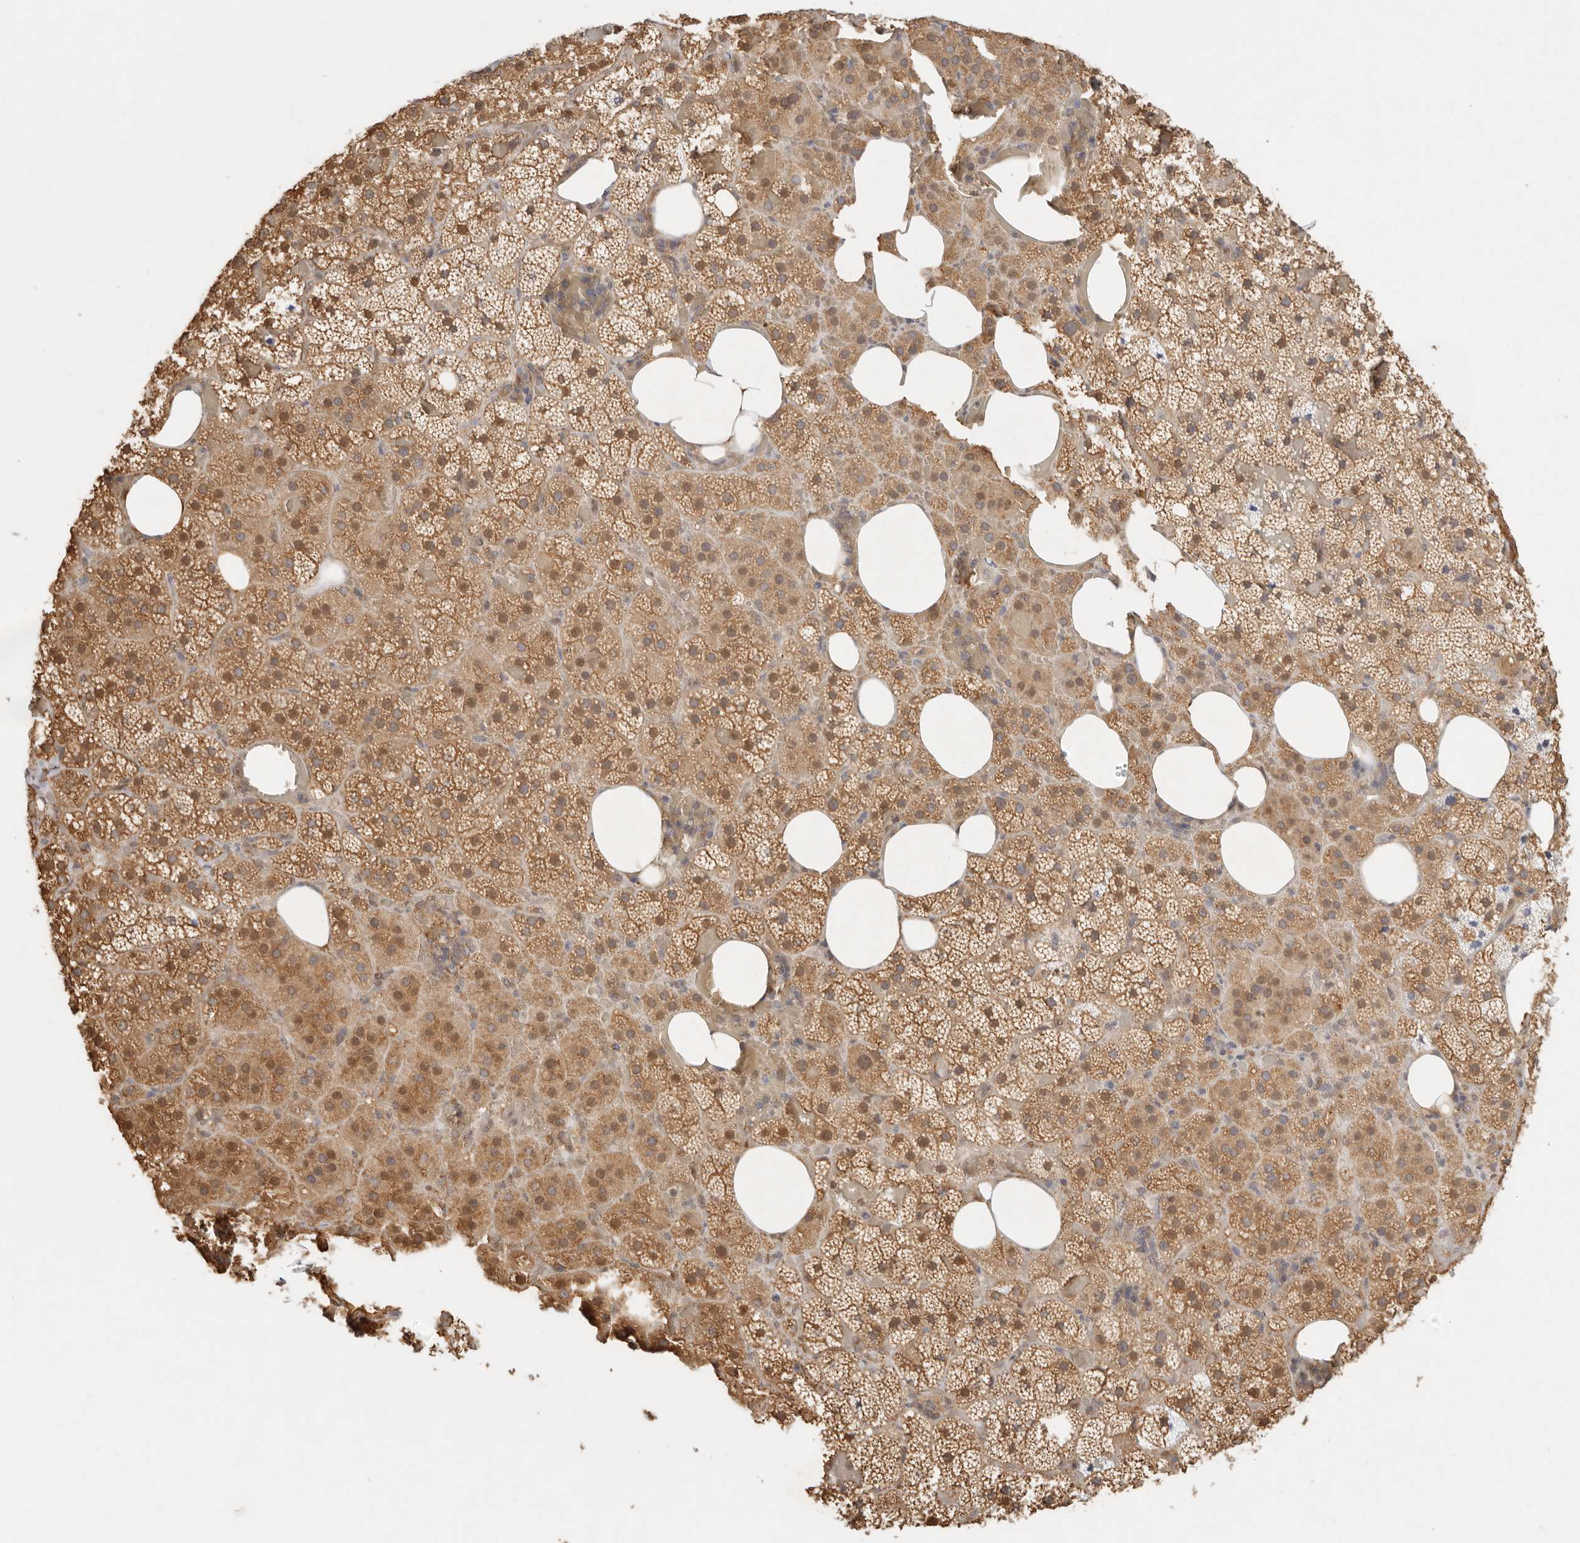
{"staining": {"intensity": "moderate", "quantity": ">75%", "location": "cytoplasmic/membranous"}, "tissue": "adrenal gland", "cell_type": "Glandular cells", "image_type": "normal", "snomed": [{"axis": "morphology", "description": "Normal tissue, NOS"}, {"axis": "topography", "description": "Adrenal gland"}], "caption": "A brown stain shows moderate cytoplasmic/membranous expression of a protein in glandular cells of benign human adrenal gland. Ihc stains the protein in brown and the nuclei are stained blue.", "gene": "PSMA5", "patient": {"sex": "female", "age": 59}}